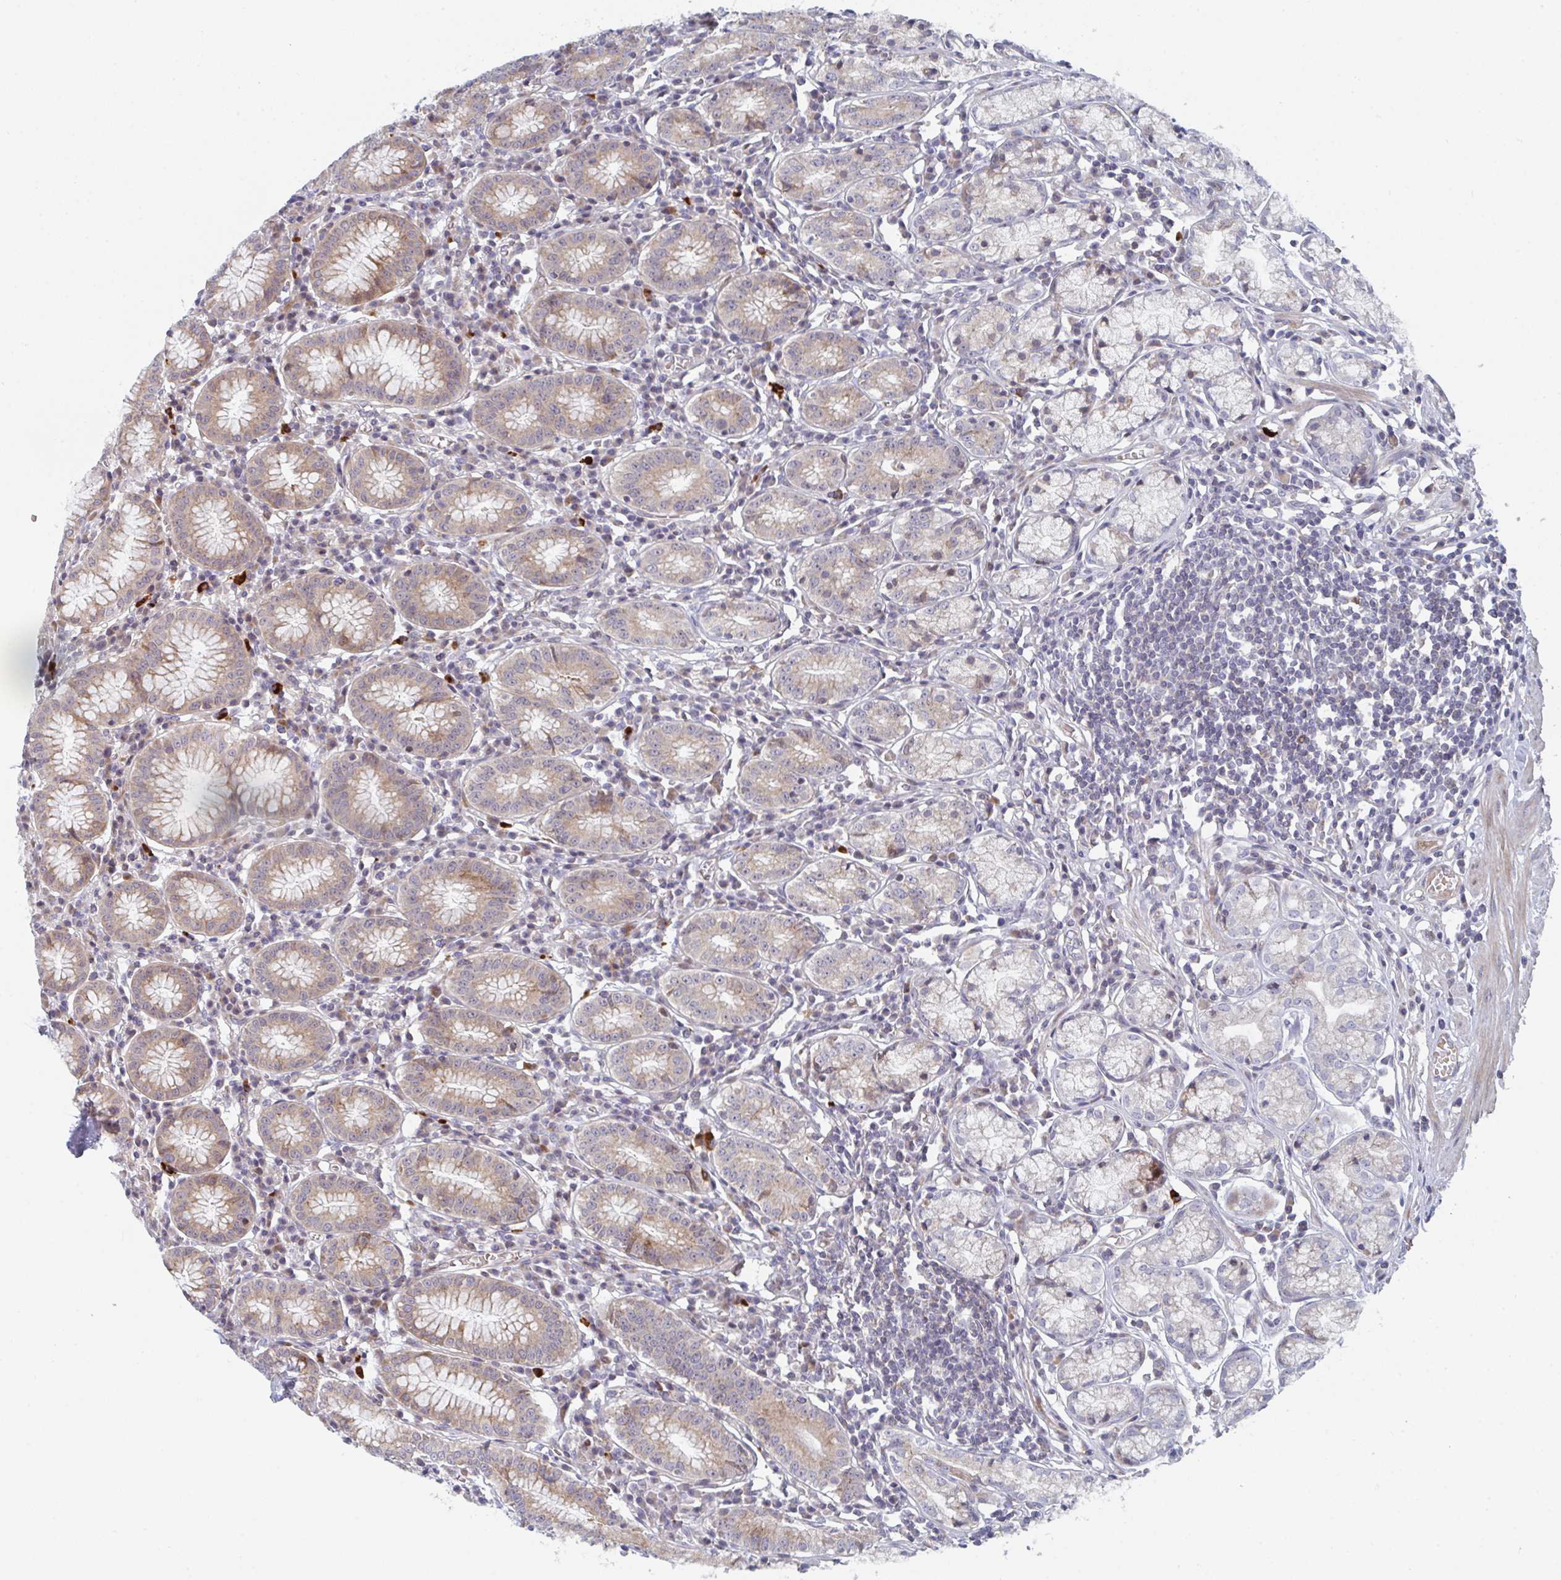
{"staining": {"intensity": "moderate", "quantity": ">75%", "location": "cytoplasmic/membranous"}, "tissue": "stomach", "cell_type": "Glandular cells", "image_type": "normal", "snomed": [{"axis": "morphology", "description": "Normal tissue, NOS"}, {"axis": "topography", "description": "Stomach"}], "caption": "Stomach stained for a protein (brown) shows moderate cytoplasmic/membranous positive positivity in about >75% of glandular cells.", "gene": "ZNF644", "patient": {"sex": "male", "age": 55}}